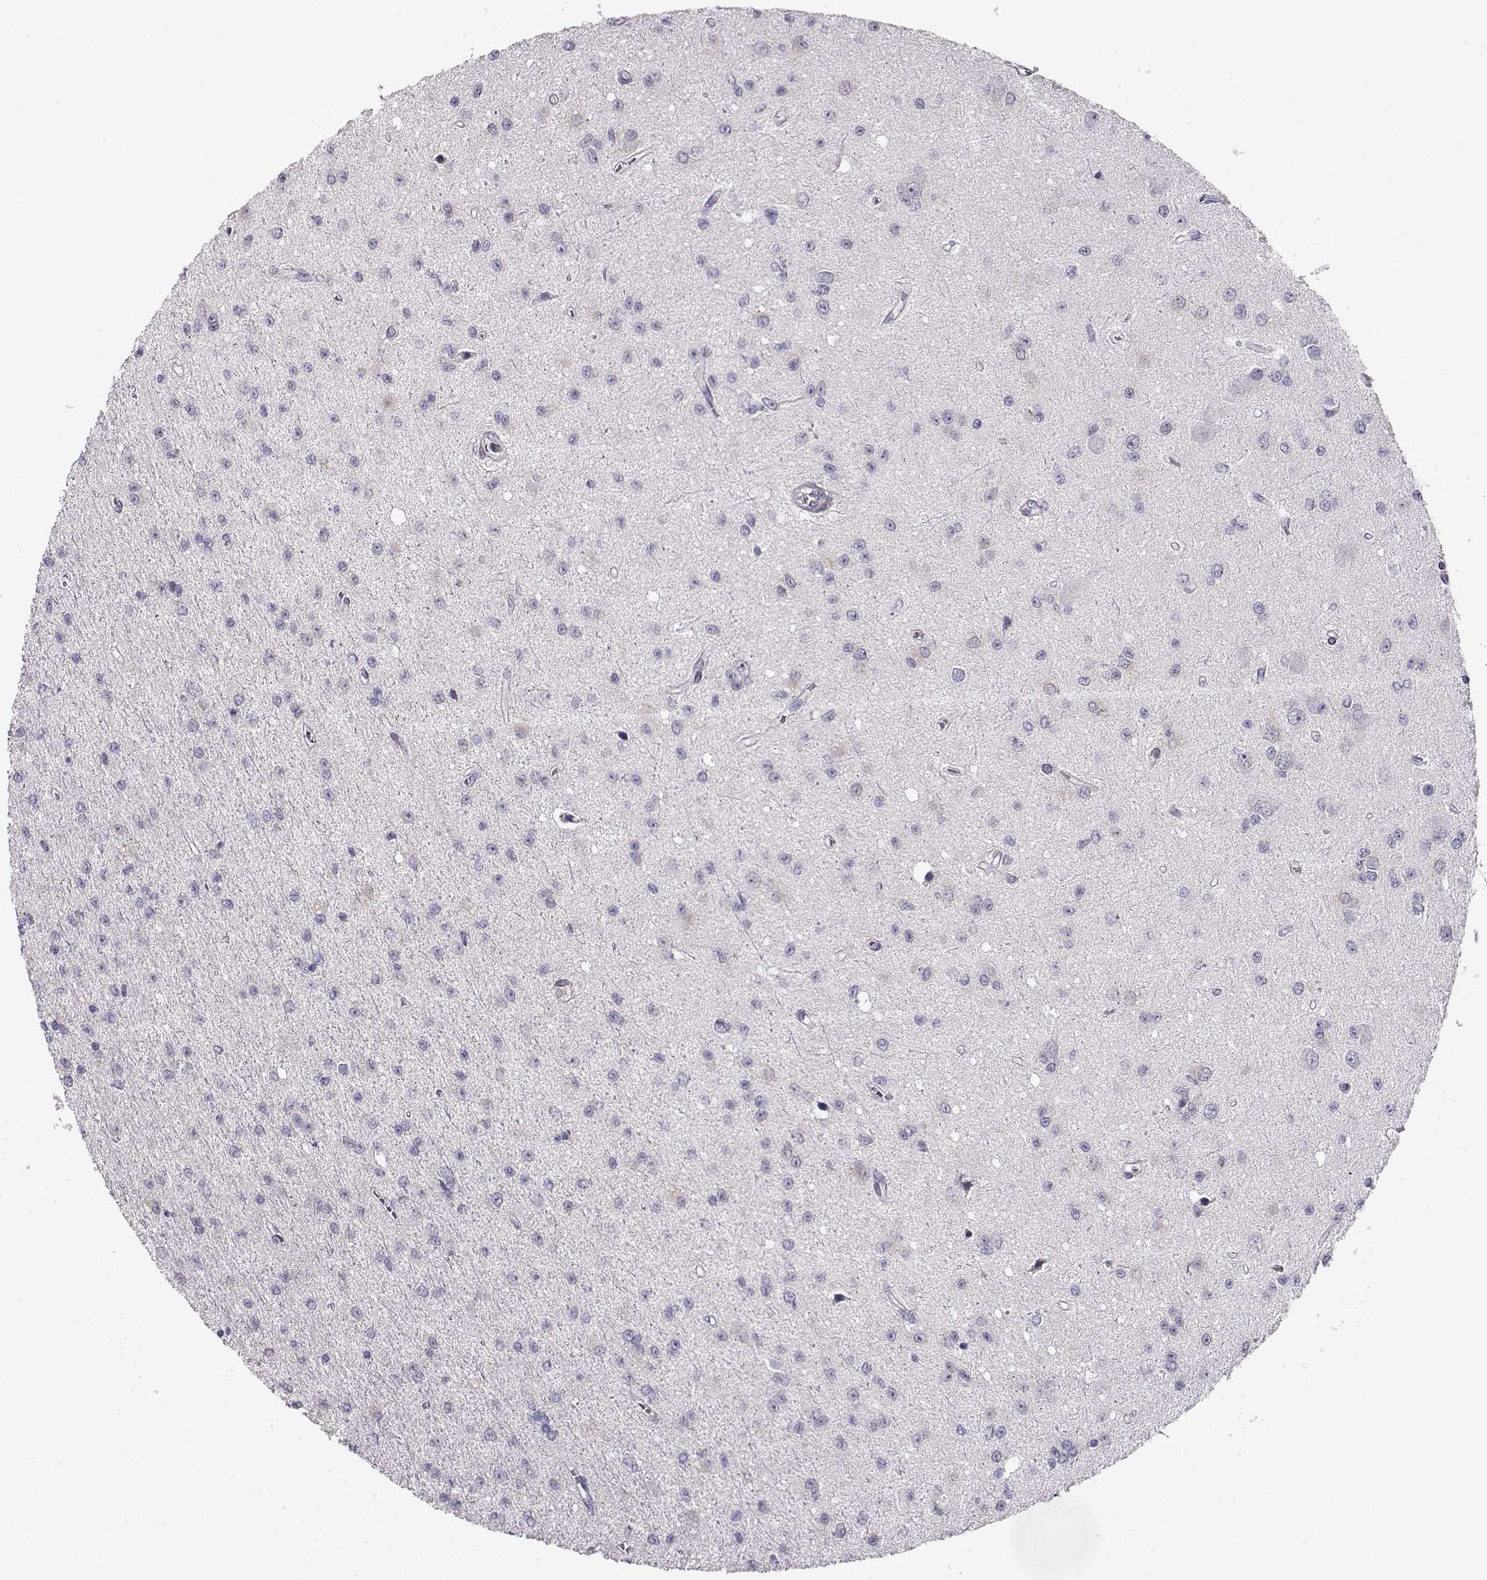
{"staining": {"intensity": "negative", "quantity": "none", "location": "none"}, "tissue": "glioma", "cell_type": "Tumor cells", "image_type": "cancer", "snomed": [{"axis": "morphology", "description": "Glioma, malignant, Low grade"}, {"axis": "topography", "description": "Brain"}], "caption": "Protein analysis of glioma exhibits no significant expression in tumor cells. The staining is performed using DAB brown chromogen with nuclei counter-stained in using hematoxylin.", "gene": "CRX", "patient": {"sex": "female", "age": 45}}